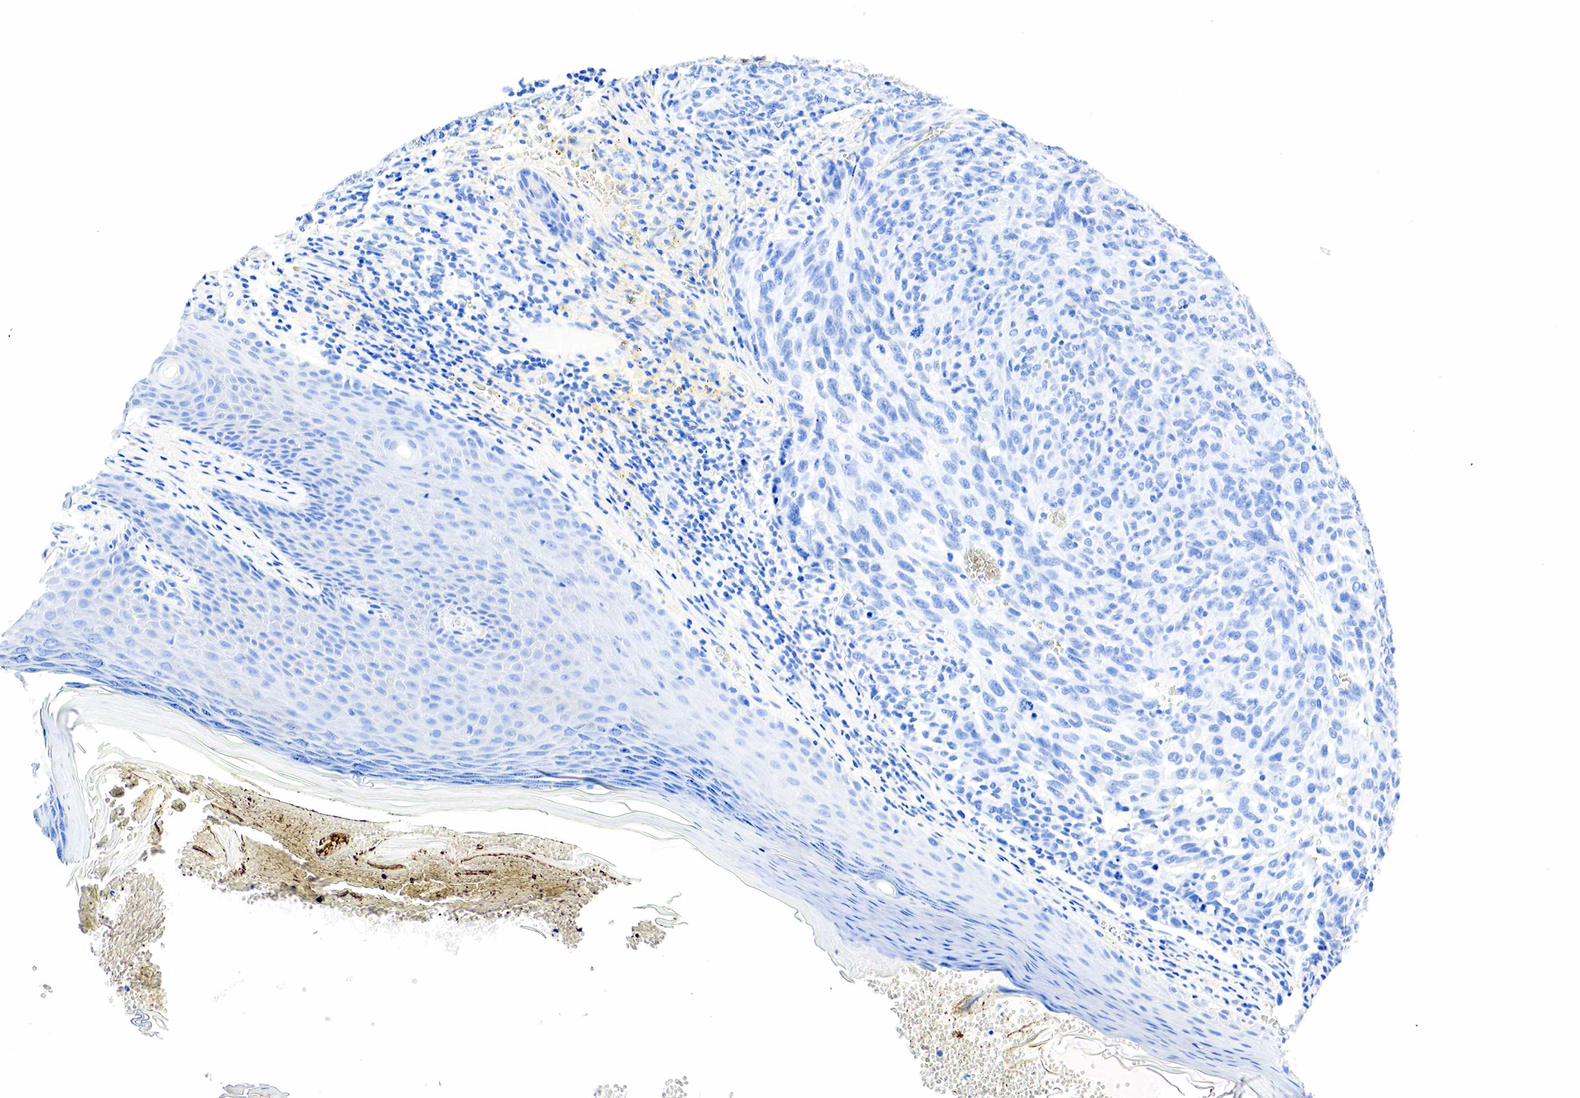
{"staining": {"intensity": "negative", "quantity": "none", "location": "none"}, "tissue": "melanoma", "cell_type": "Tumor cells", "image_type": "cancer", "snomed": [{"axis": "morphology", "description": "Malignant melanoma, NOS"}, {"axis": "topography", "description": "Skin"}], "caption": "Melanoma stained for a protein using immunohistochemistry (IHC) shows no positivity tumor cells.", "gene": "PTH", "patient": {"sex": "male", "age": 76}}